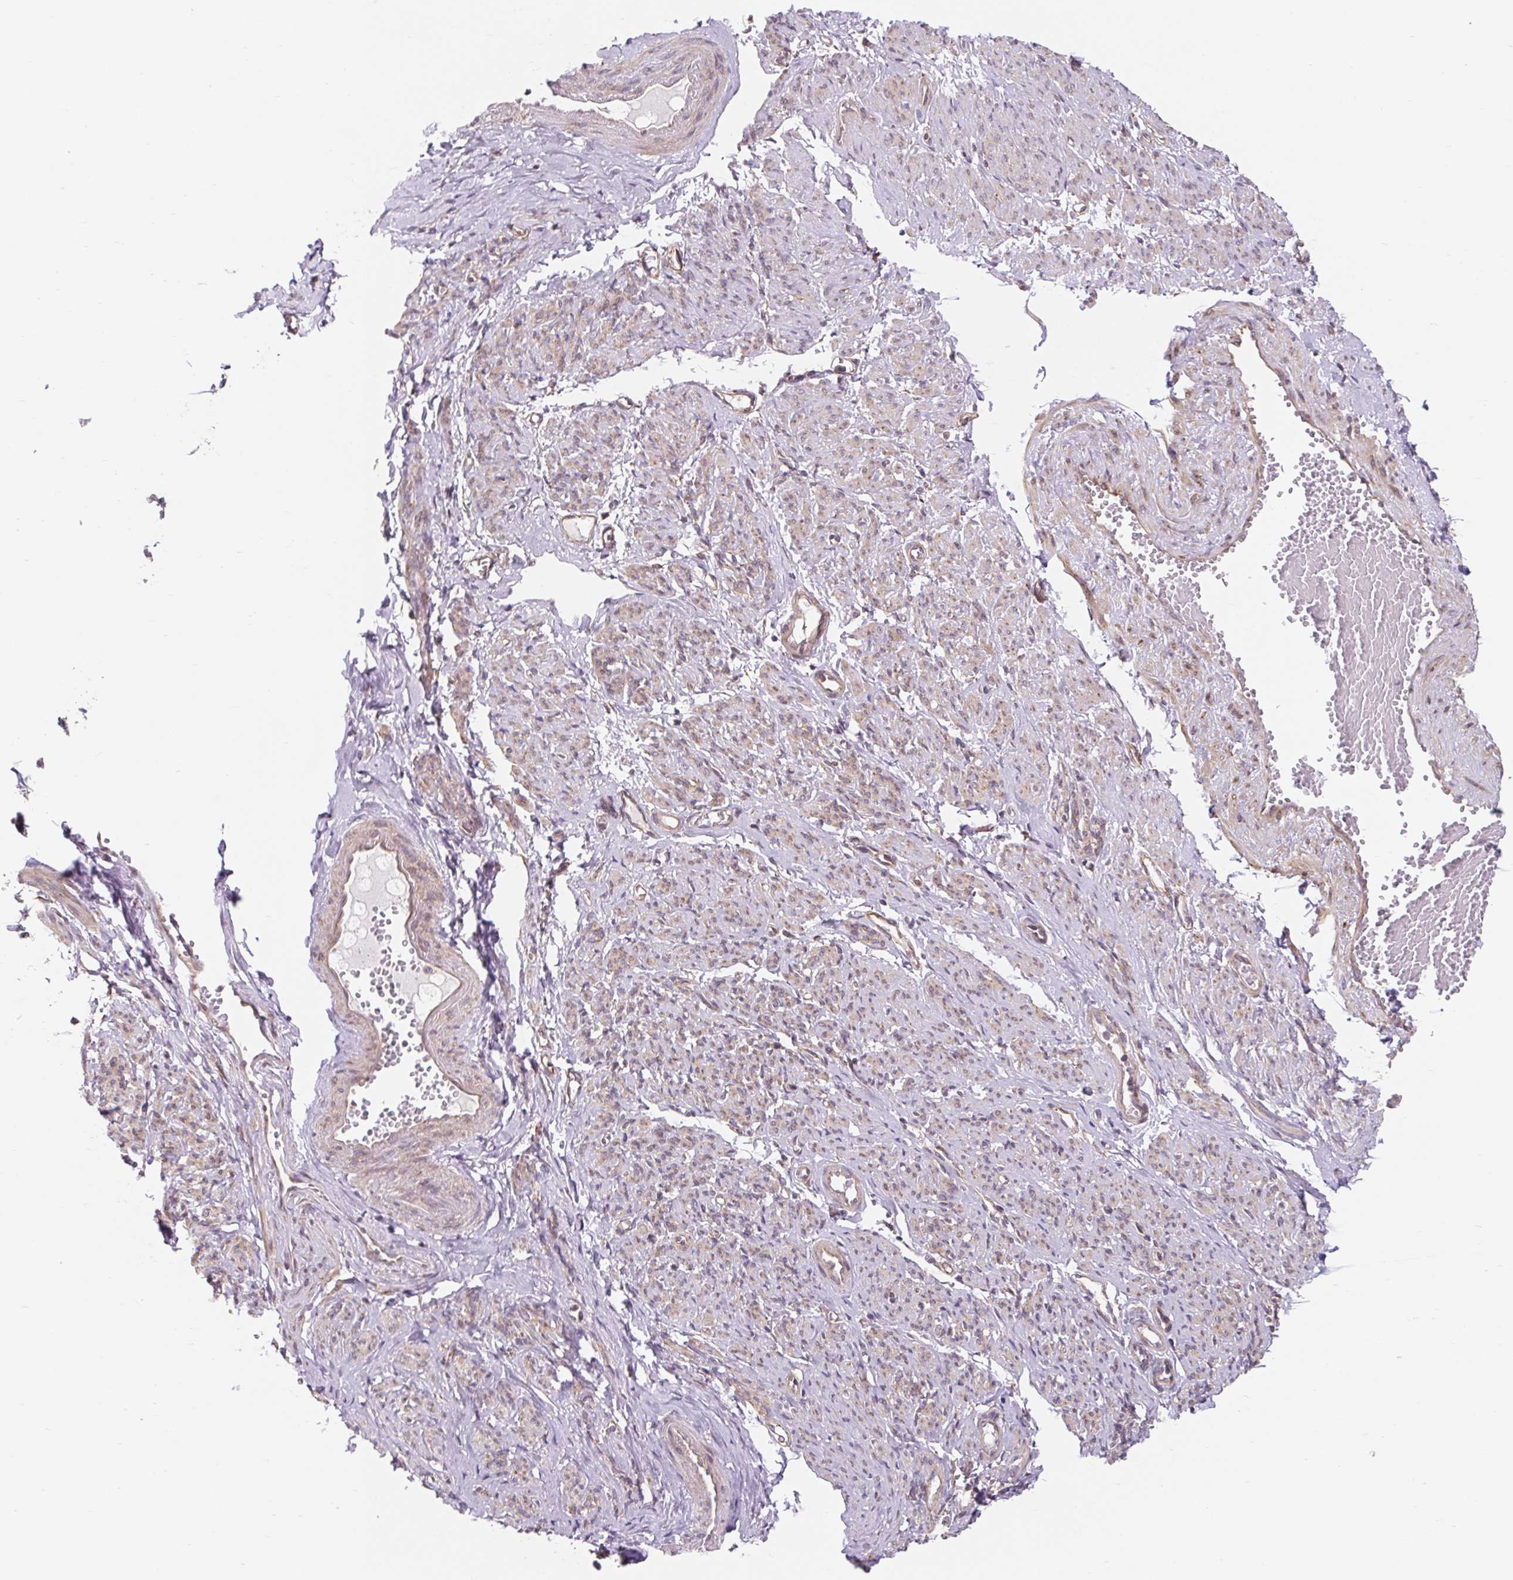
{"staining": {"intensity": "weak", "quantity": "25%-75%", "location": "cytoplasmic/membranous"}, "tissue": "smooth muscle", "cell_type": "Smooth muscle cells", "image_type": "normal", "snomed": [{"axis": "morphology", "description": "Normal tissue, NOS"}, {"axis": "topography", "description": "Smooth muscle"}], "caption": "Approximately 25%-75% of smooth muscle cells in benign smooth muscle demonstrate weak cytoplasmic/membranous protein staining as visualized by brown immunohistochemical staining.", "gene": "LYPD5", "patient": {"sex": "female", "age": 65}}